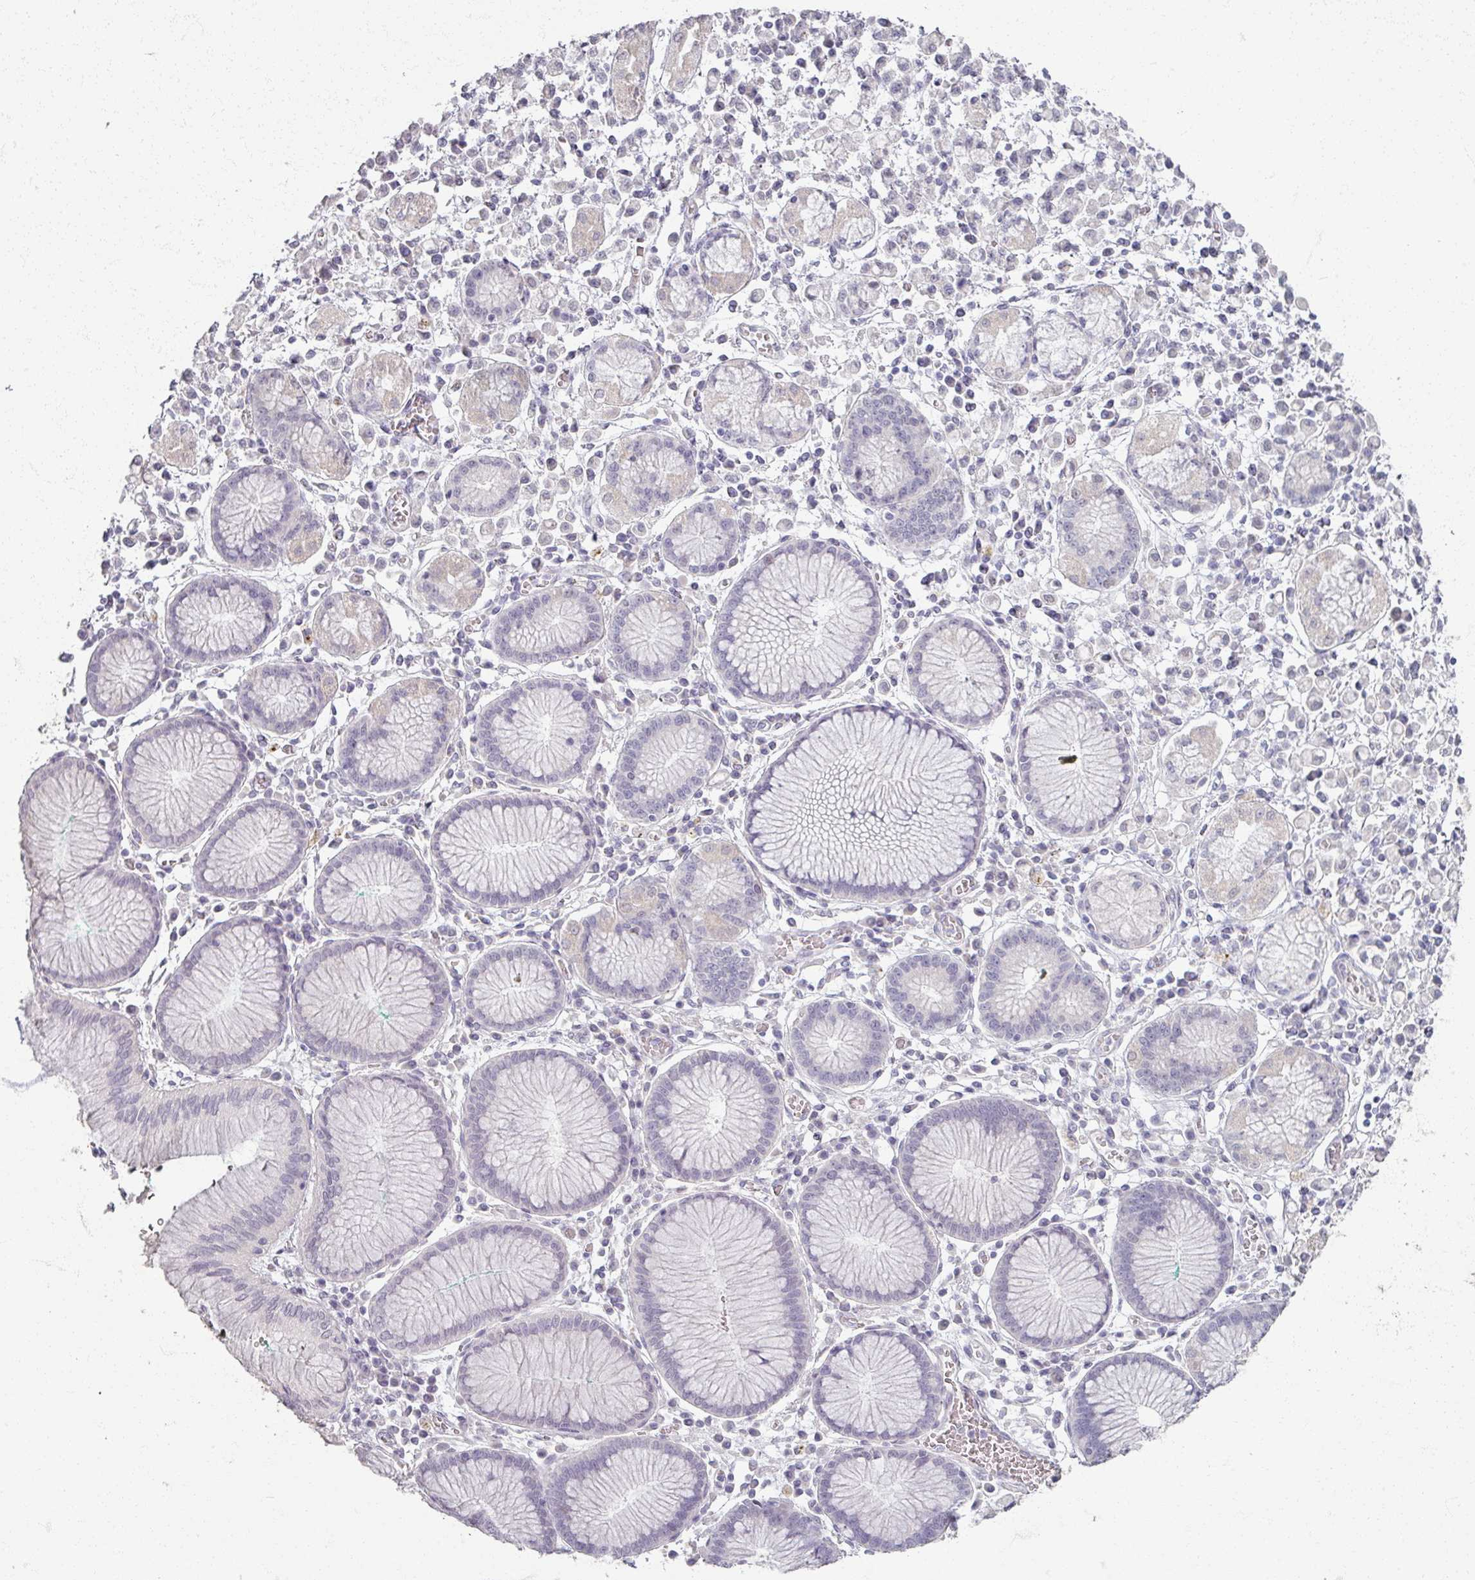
{"staining": {"intensity": "negative", "quantity": "none", "location": "none"}, "tissue": "stomach cancer", "cell_type": "Tumor cells", "image_type": "cancer", "snomed": [{"axis": "morphology", "description": "Adenocarcinoma, NOS"}, {"axis": "topography", "description": "Stomach"}], "caption": "There is no significant expression in tumor cells of stomach cancer.", "gene": "SOX11", "patient": {"sex": "male", "age": 77}}